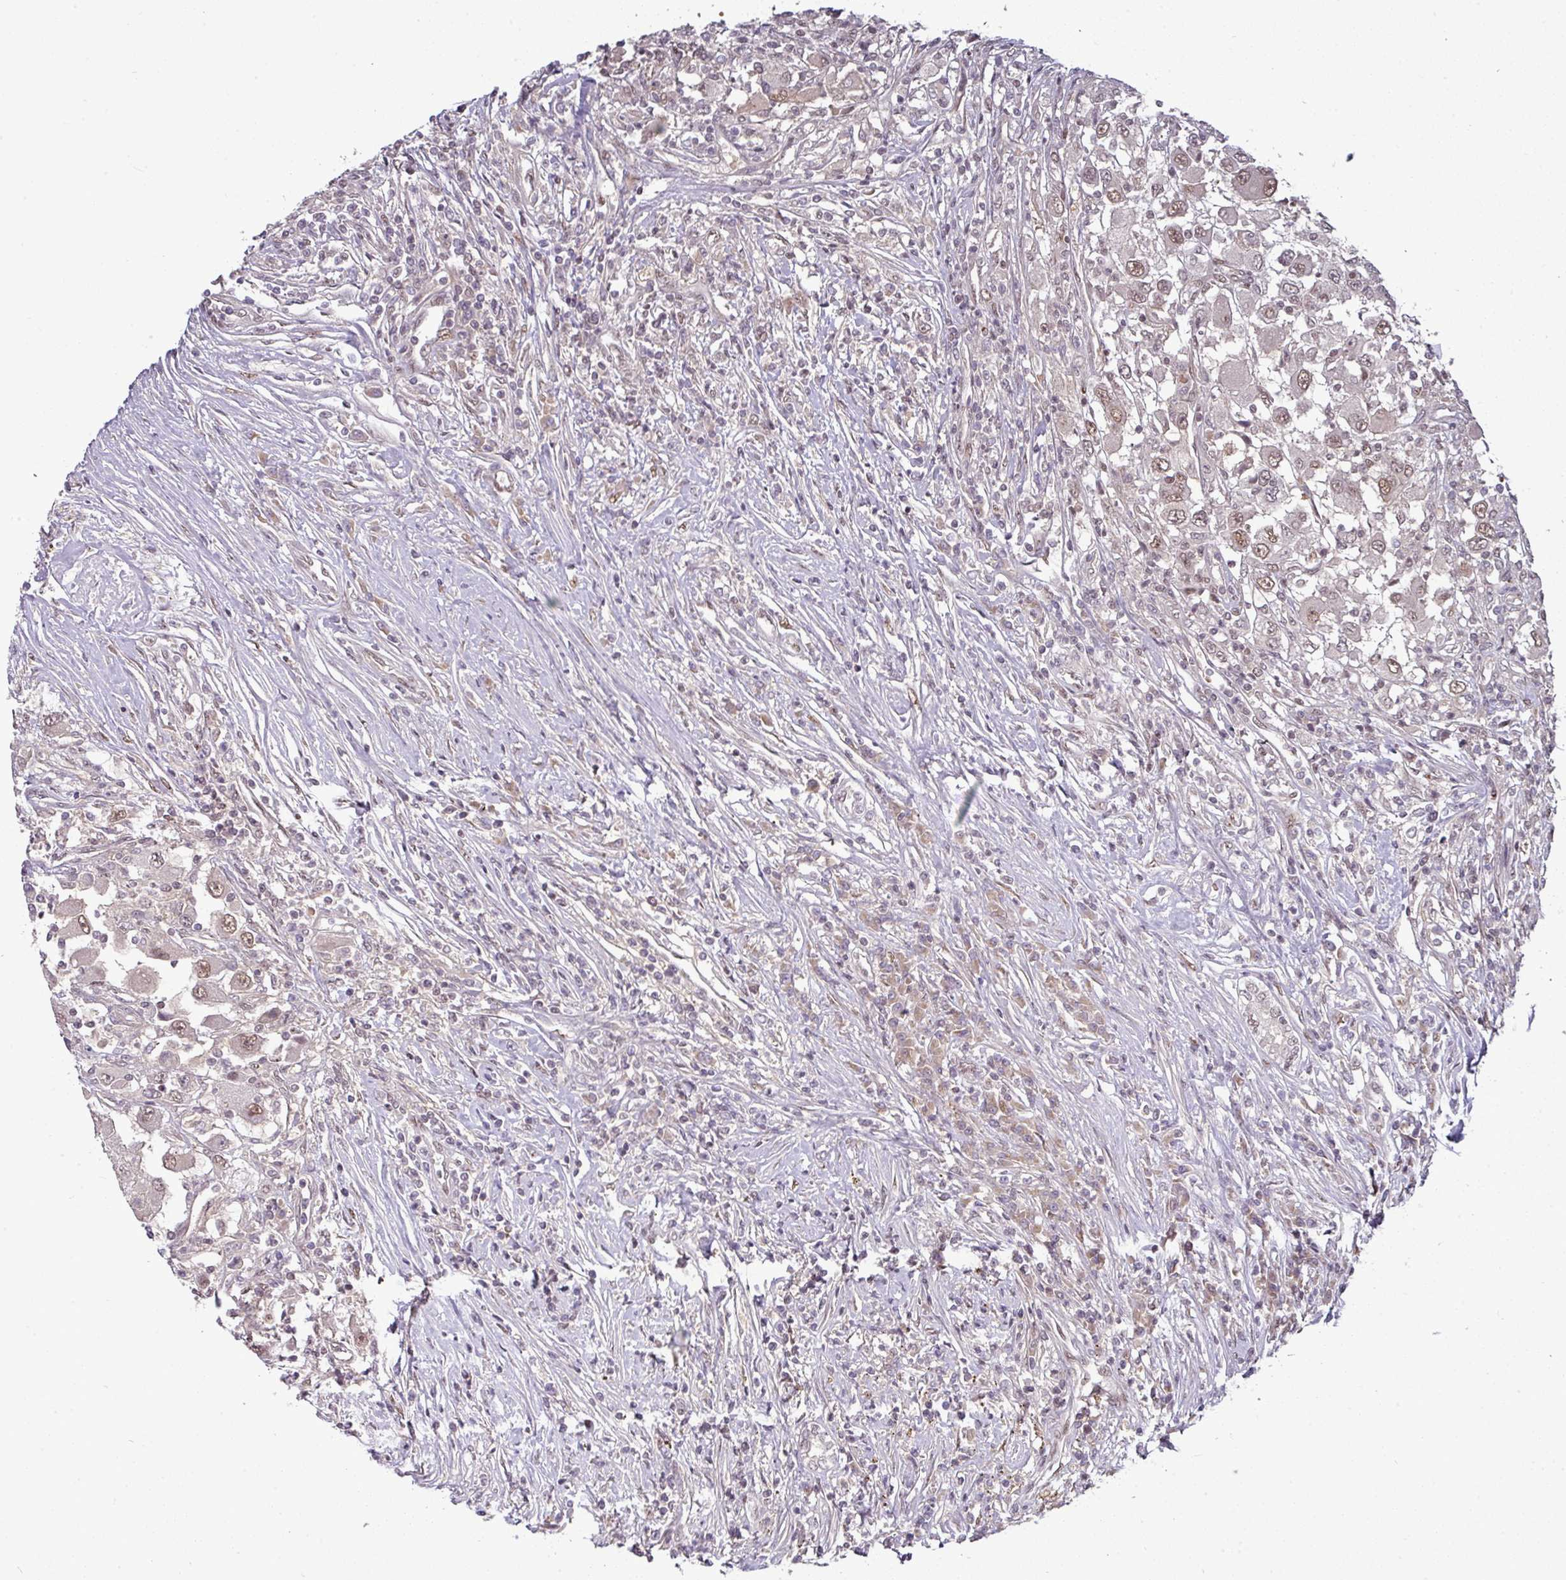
{"staining": {"intensity": "moderate", "quantity": "<25%", "location": "nuclear"}, "tissue": "renal cancer", "cell_type": "Tumor cells", "image_type": "cancer", "snomed": [{"axis": "morphology", "description": "Adenocarcinoma, NOS"}, {"axis": "topography", "description": "Kidney"}], "caption": "Protein analysis of renal cancer tissue reveals moderate nuclear staining in about <25% of tumor cells.", "gene": "CIC", "patient": {"sex": "female", "age": 67}}